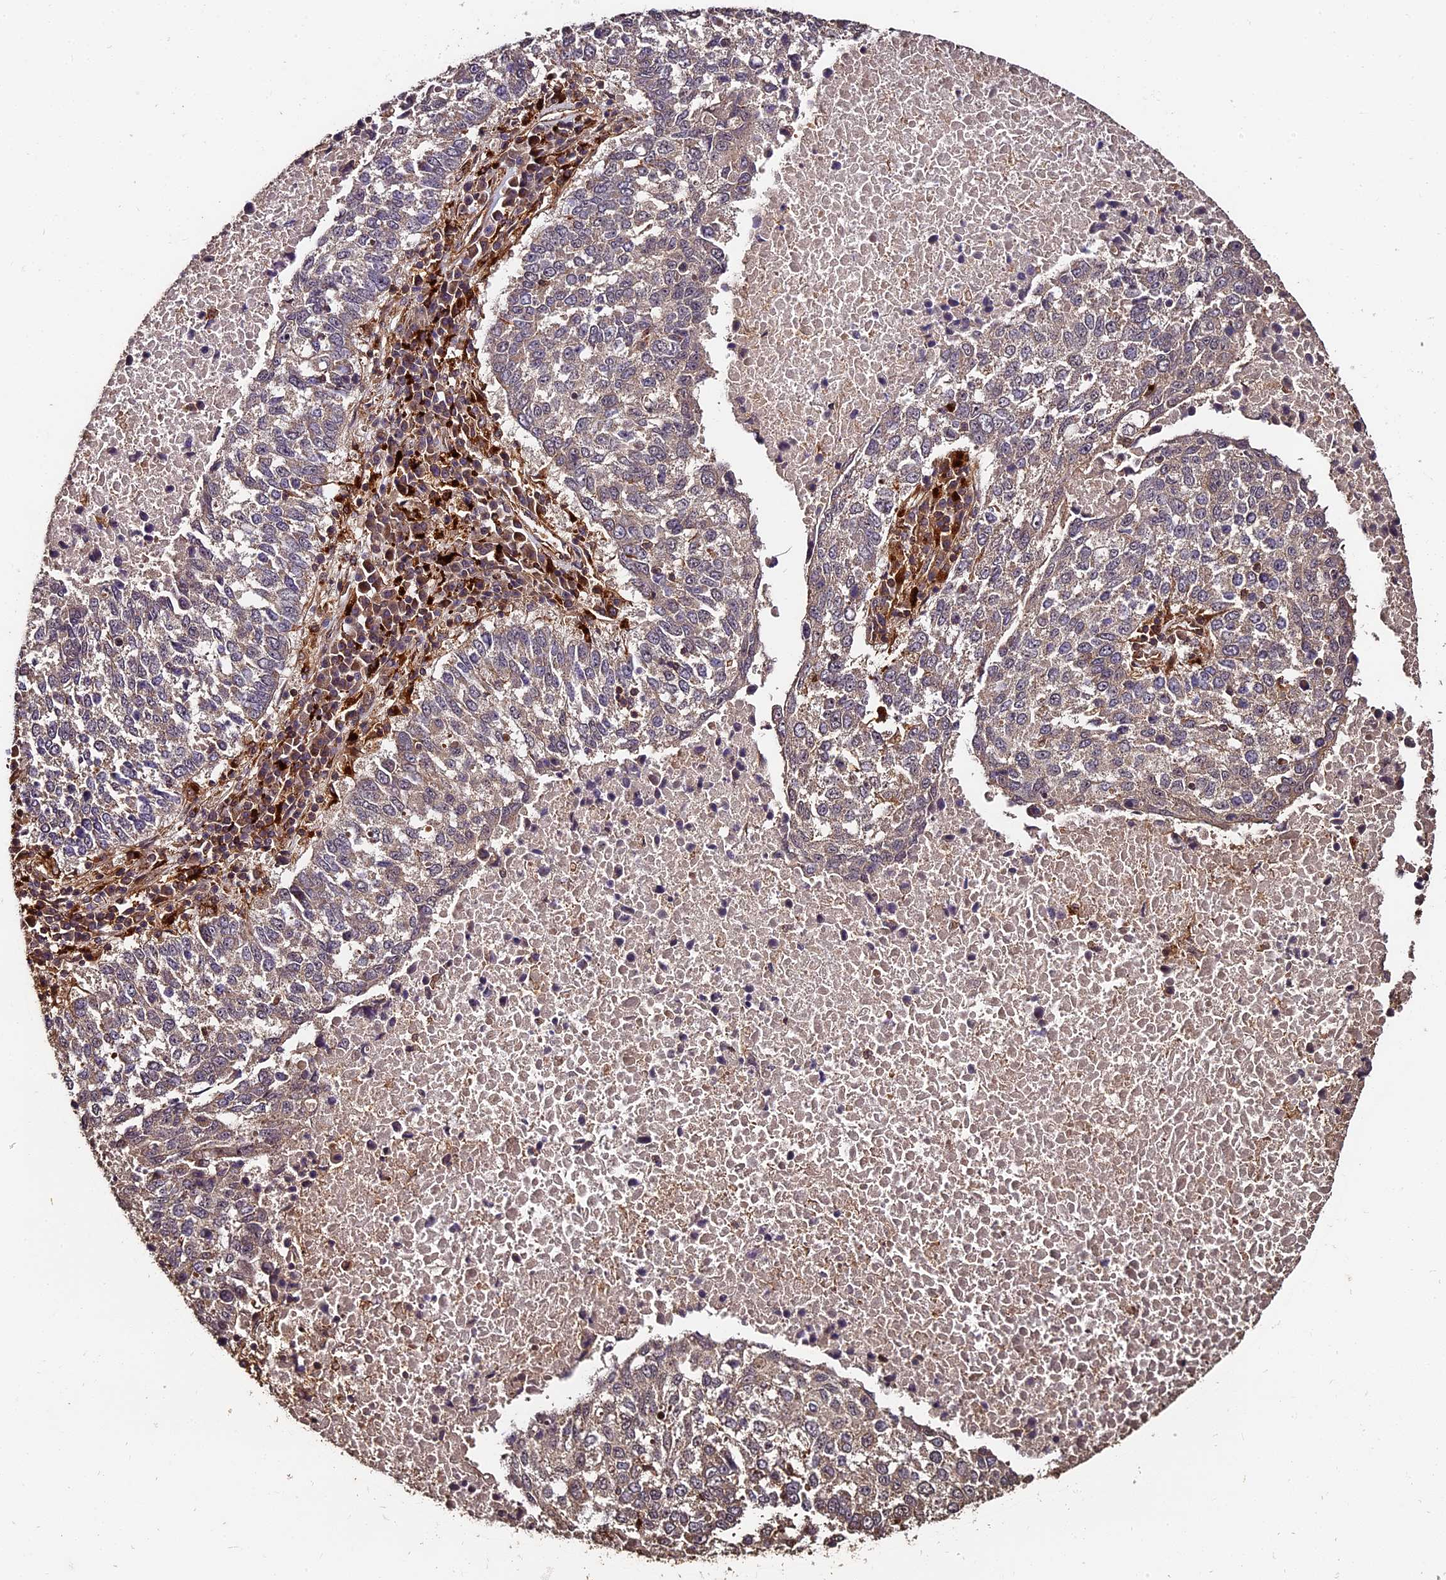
{"staining": {"intensity": "weak", "quantity": "25%-75%", "location": "cytoplasmic/membranous"}, "tissue": "lung cancer", "cell_type": "Tumor cells", "image_type": "cancer", "snomed": [{"axis": "morphology", "description": "Squamous cell carcinoma, NOS"}, {"axis": "topography", "description": "Lung"}], "caption": "About 25%-75% of tumor cells in human lung cancer (squamous cell carcinoma) show weak cytoplasmic/membranous protein expression as visualized by brown immunohistochemical staining.", "gene": "MMP15", "patient": {"sex": "male", "age": 73}}